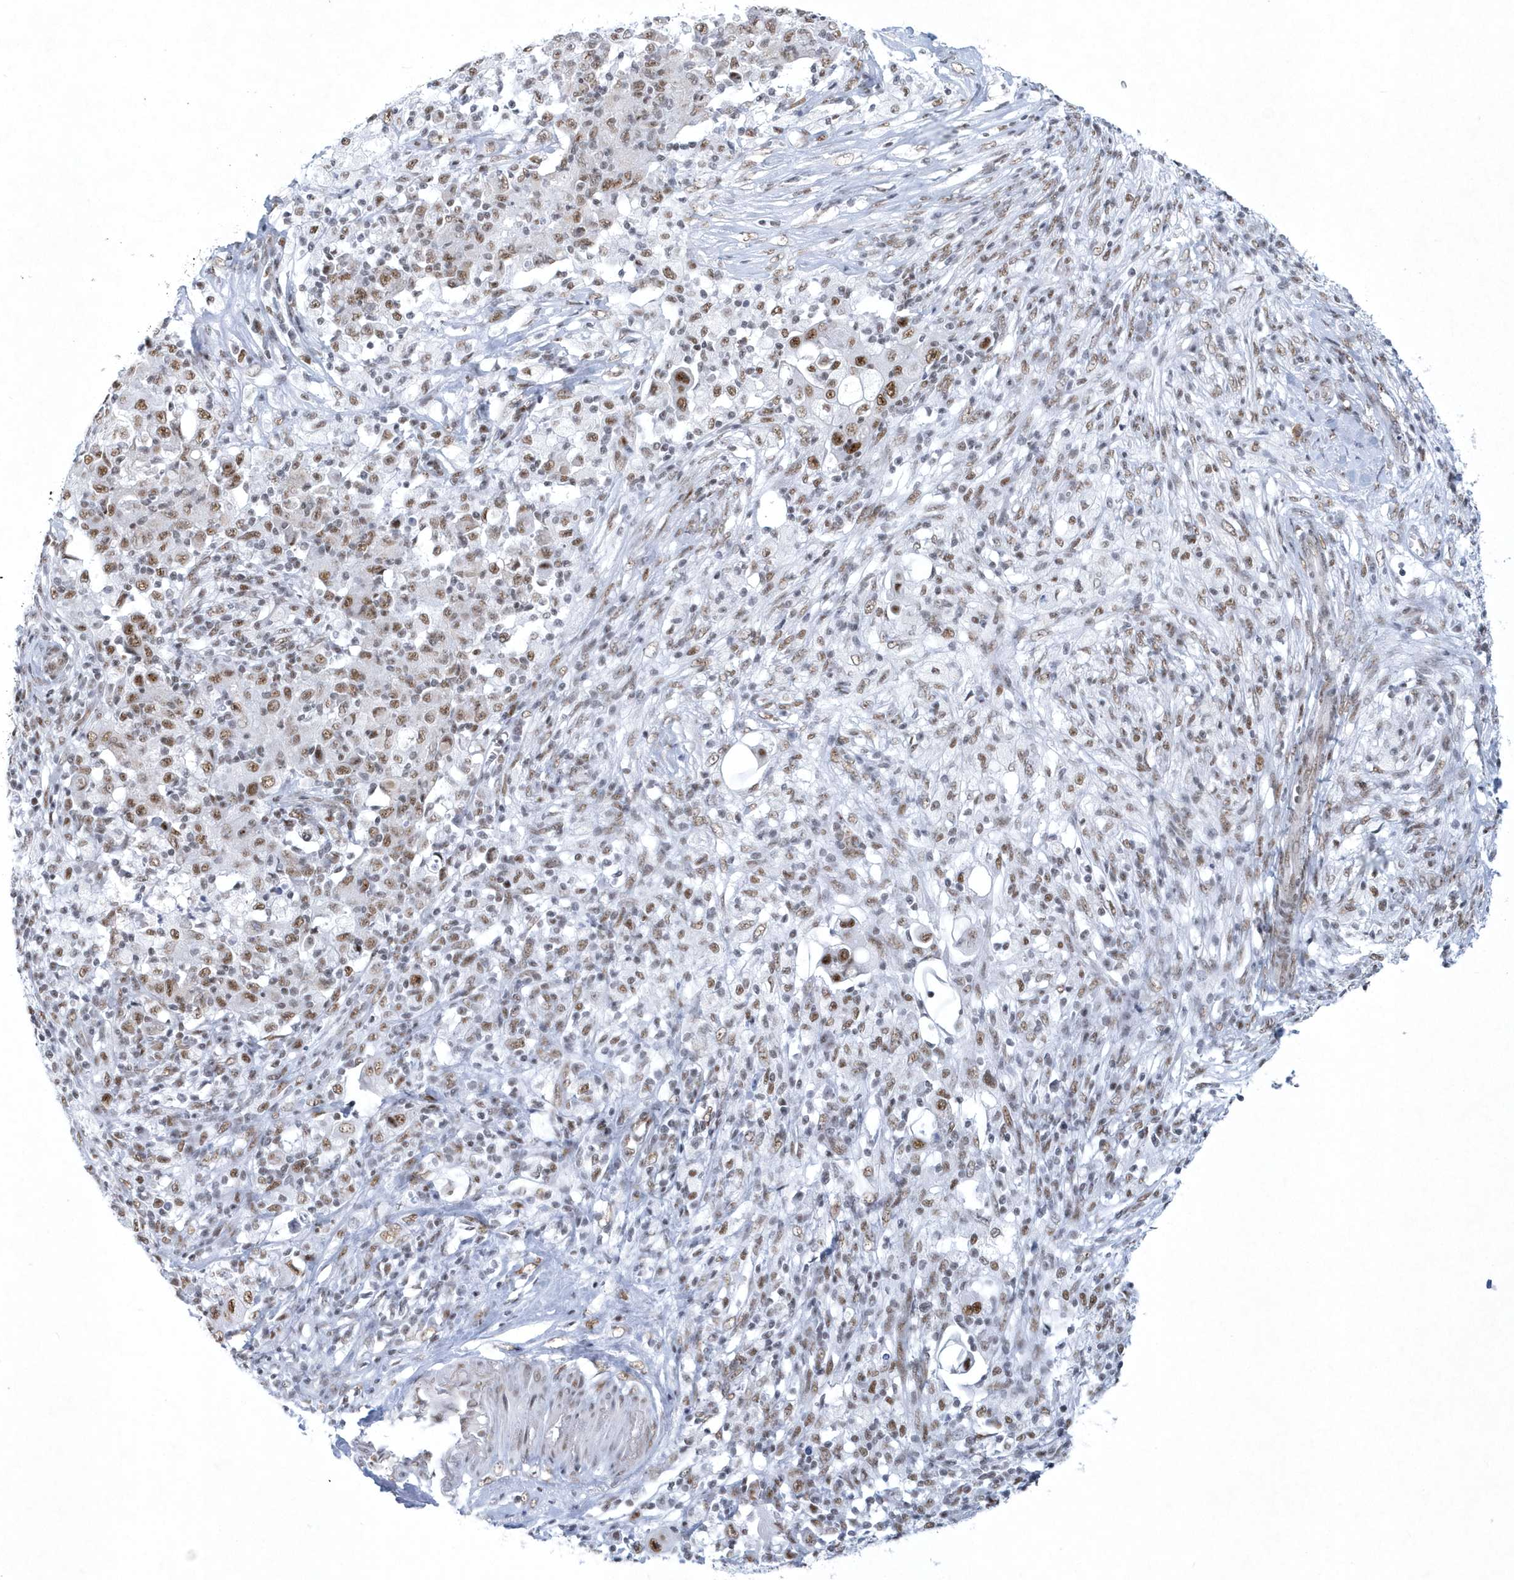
{"staining": {"intensity": "moderate", "quantity": ">75%", "location": "nuclear"}, "tissue": "ovarian cancer", "cell_type": "Tumor cells", "image_type": "cancer", "snomed": [{"axis": "morphology", "description": "Carcinoma, endometroid"}, {"axis": "topography", "description": "Ovary"}], "caption": "Protein expression analysis of ovarian endometroid carcinoma exhibits moderate nuclear staining in about >75% of tumor cells.", "gene": "DCLRE1A", "patient": {"sex": "female", "age": 42}}